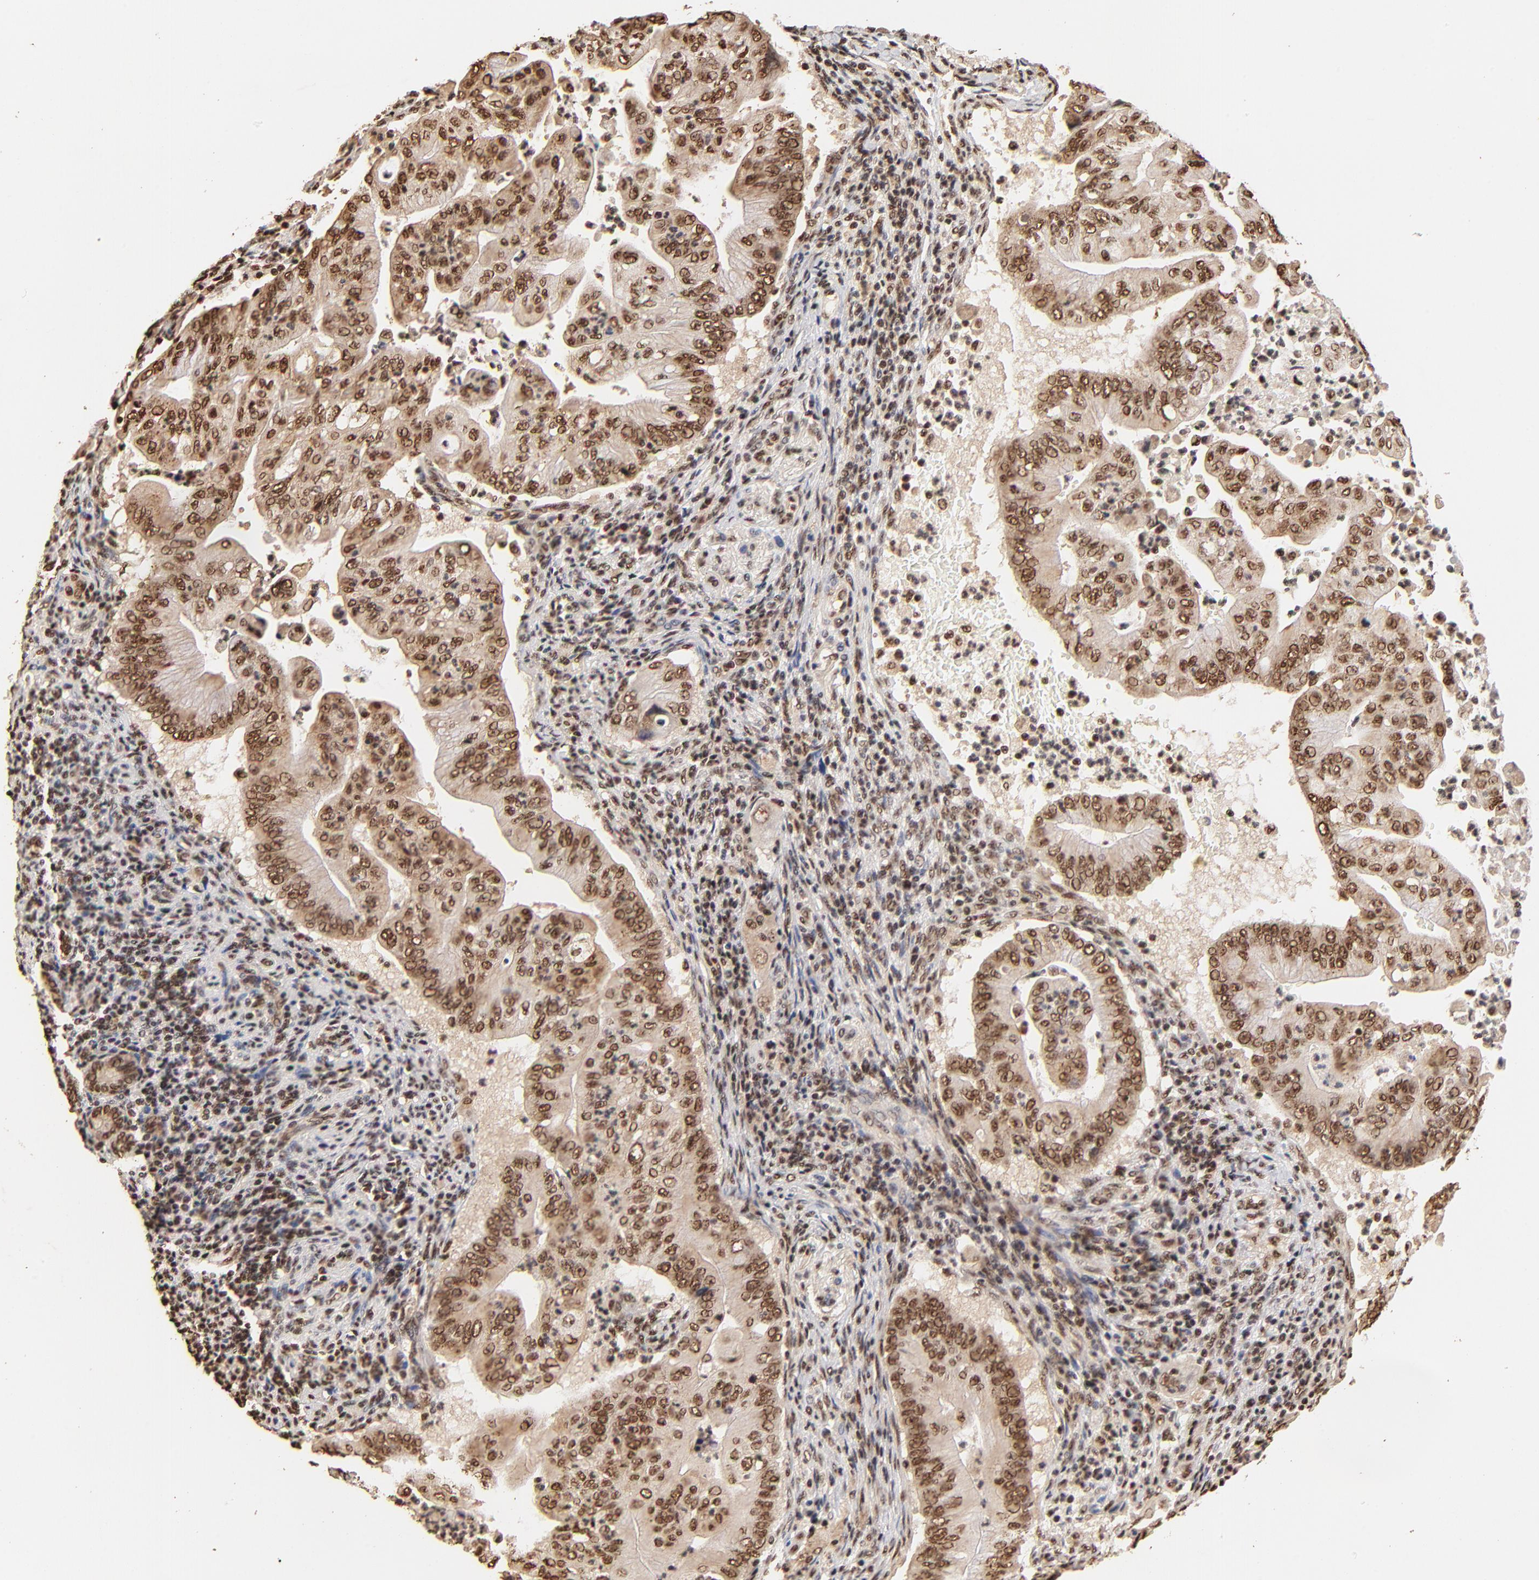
{"staining": {"intensity": "strong", "quantity": ">75%", "location": "cytoplasmic/membranous,nuclear"}, "tissue": "pancreatic cancer", "cell_type": "Tumor cells", "image_type": "cancer", "snomed": [{"axis": "morphology", "description": "Adenocarcinoma, NOS"}, {"axis": "topography", "description": "Pancreas"}], "caption": "A micrograph of pancreatic cancer (adenocarcinoma) stained for a protein reveals strong cytoplasmic/membranous and nuclear brown staining in tumor cells. (DAB = brown stain, brightfield microscopy at high magnification).", "gene": "MED12", "patient": {"sex": "male", "age": 62}}